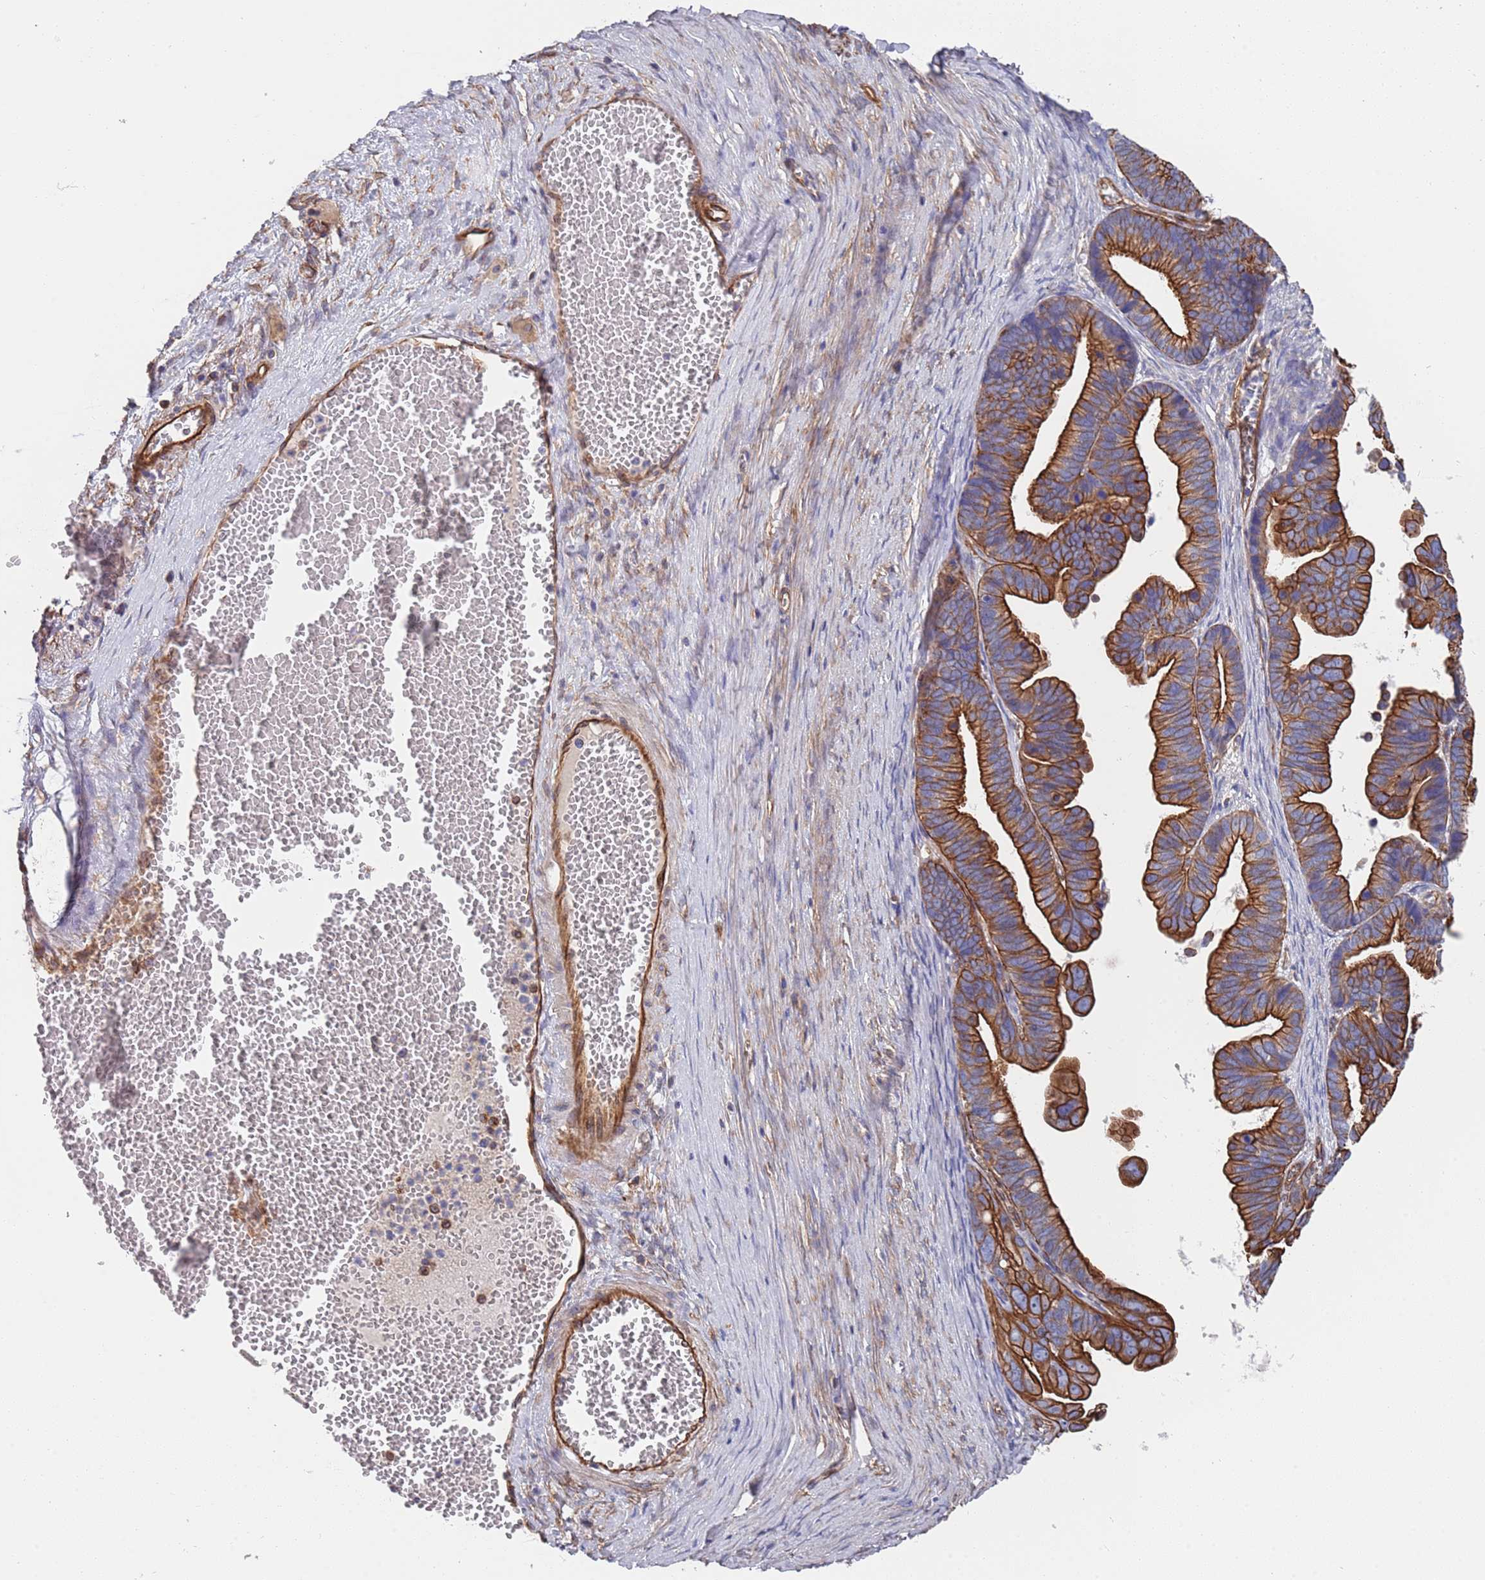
{"staining": {"intensity": "moderate", "quantity": ">75%", "location": "cytoplasmic/membranous"}, "tissue": "ovarian cancer", "cell_type": "Tumor cells", "image_type": "cancer", "snomed": [{"axis": "morphology", "description": "Cystadenocarcinoma, serous, NOS"}, {"axis": "topography", "description": "Ovary"}], "caption": "A brown stain highlights moderate cytoplasmic/membranous positivity of a protein in ovarian cancer tumor cells. (DAB IHC, brown staining for protein, blue staining for nuclei).", "gene": "JAKMIP2", "patient": {"sex": "female", "age": 56}}